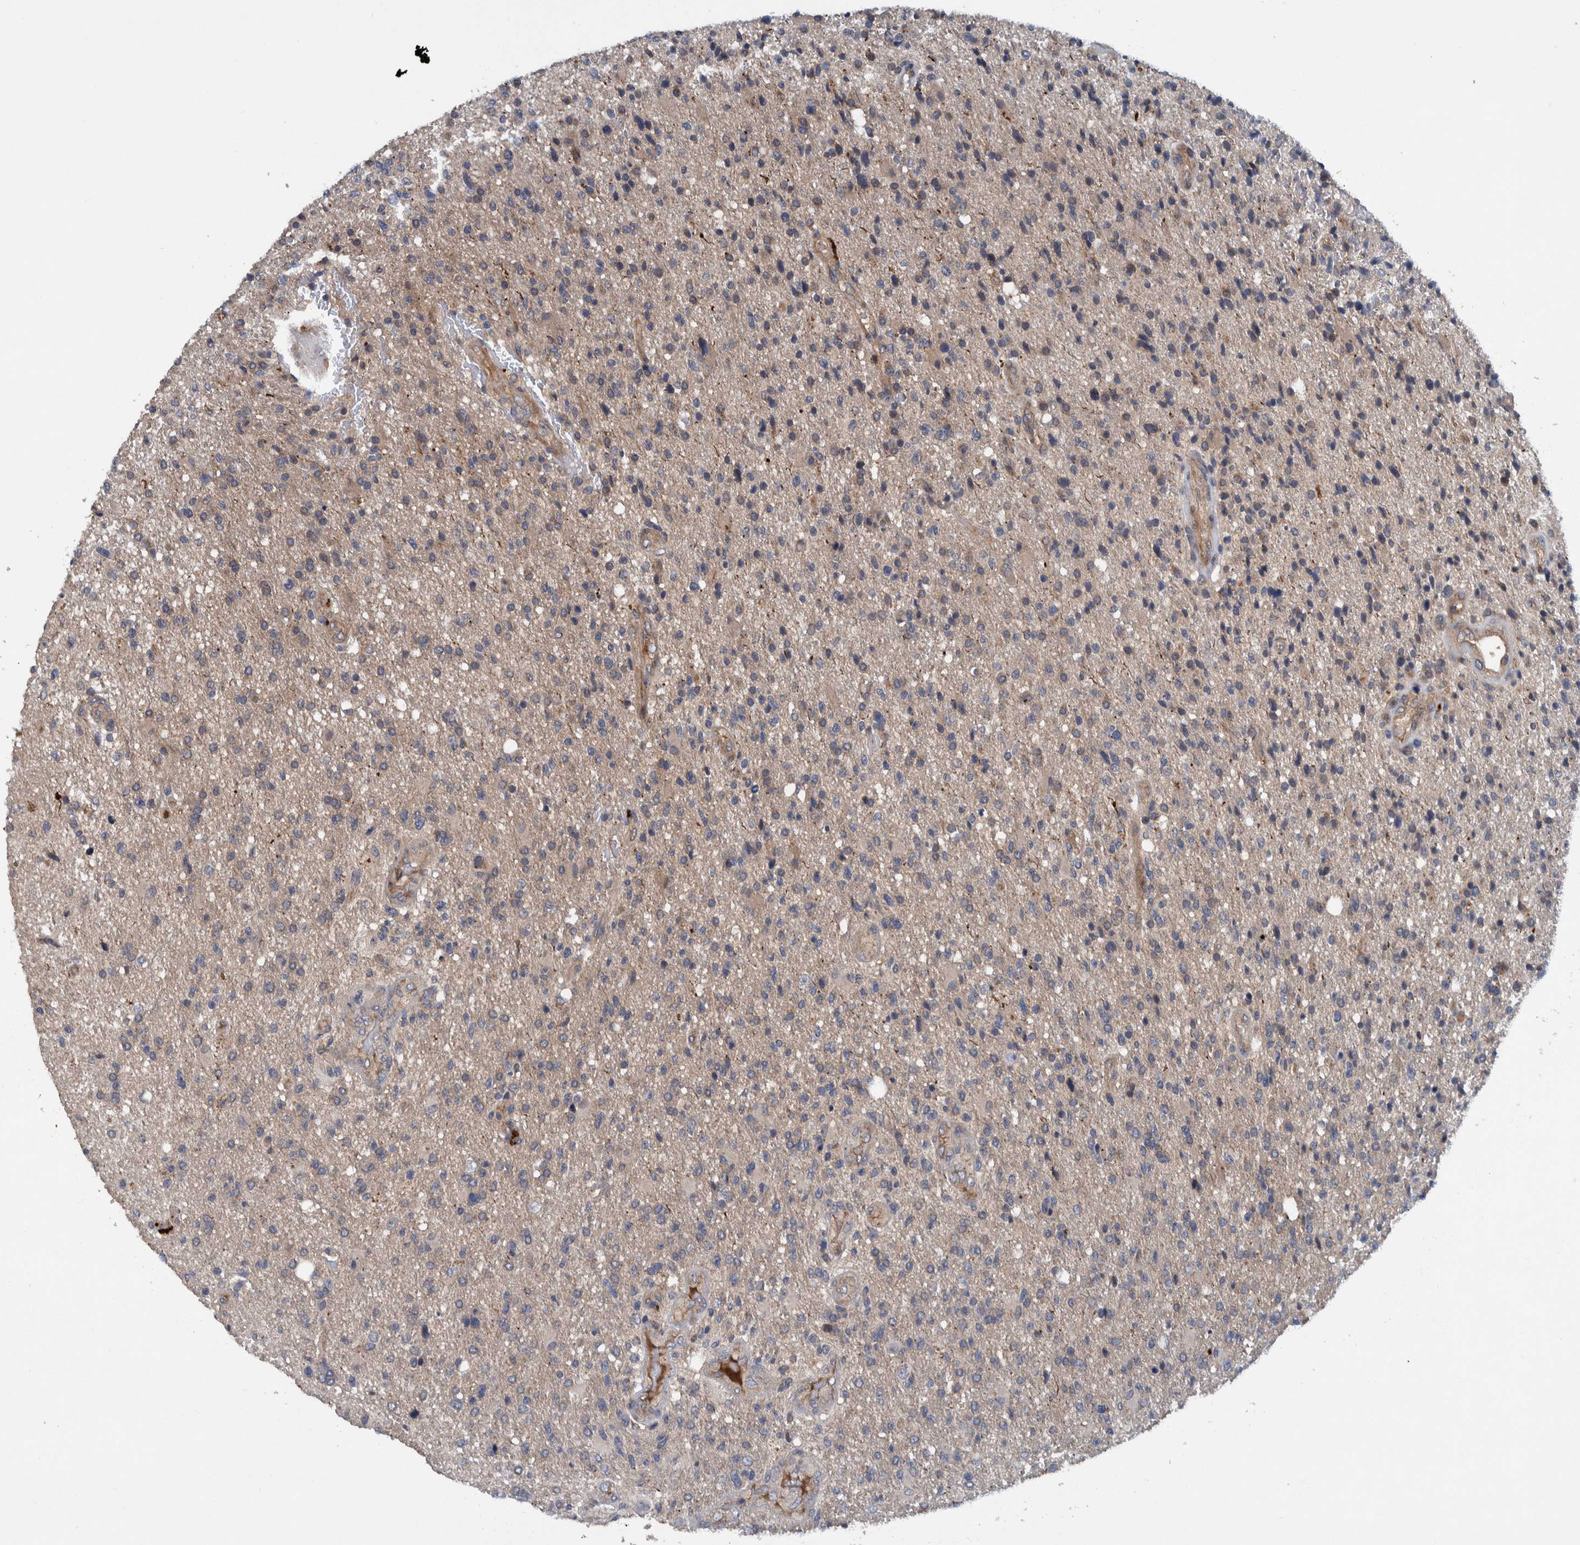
{"staining": {"intensity": "weak", "quantity": "<25%", "location": "cytoplasmic/membranous"}, "tissue": "glioma", "cell_type": "Tumor cells", "image_type": "cancer", "snomed": [{"axis": "morphology", "description": "Glioma, malignant, High grade"}, {"axis": "topography", "description": "Brain"}], "caption": "Immunohistochemistry (IHC) image of human glioma stained for a protein (brown), which shows no expression in tumor cells. Nuclei are stained in blue.", "gene": "ITIH3", "patient": {"sex": "male", "age": 72}}